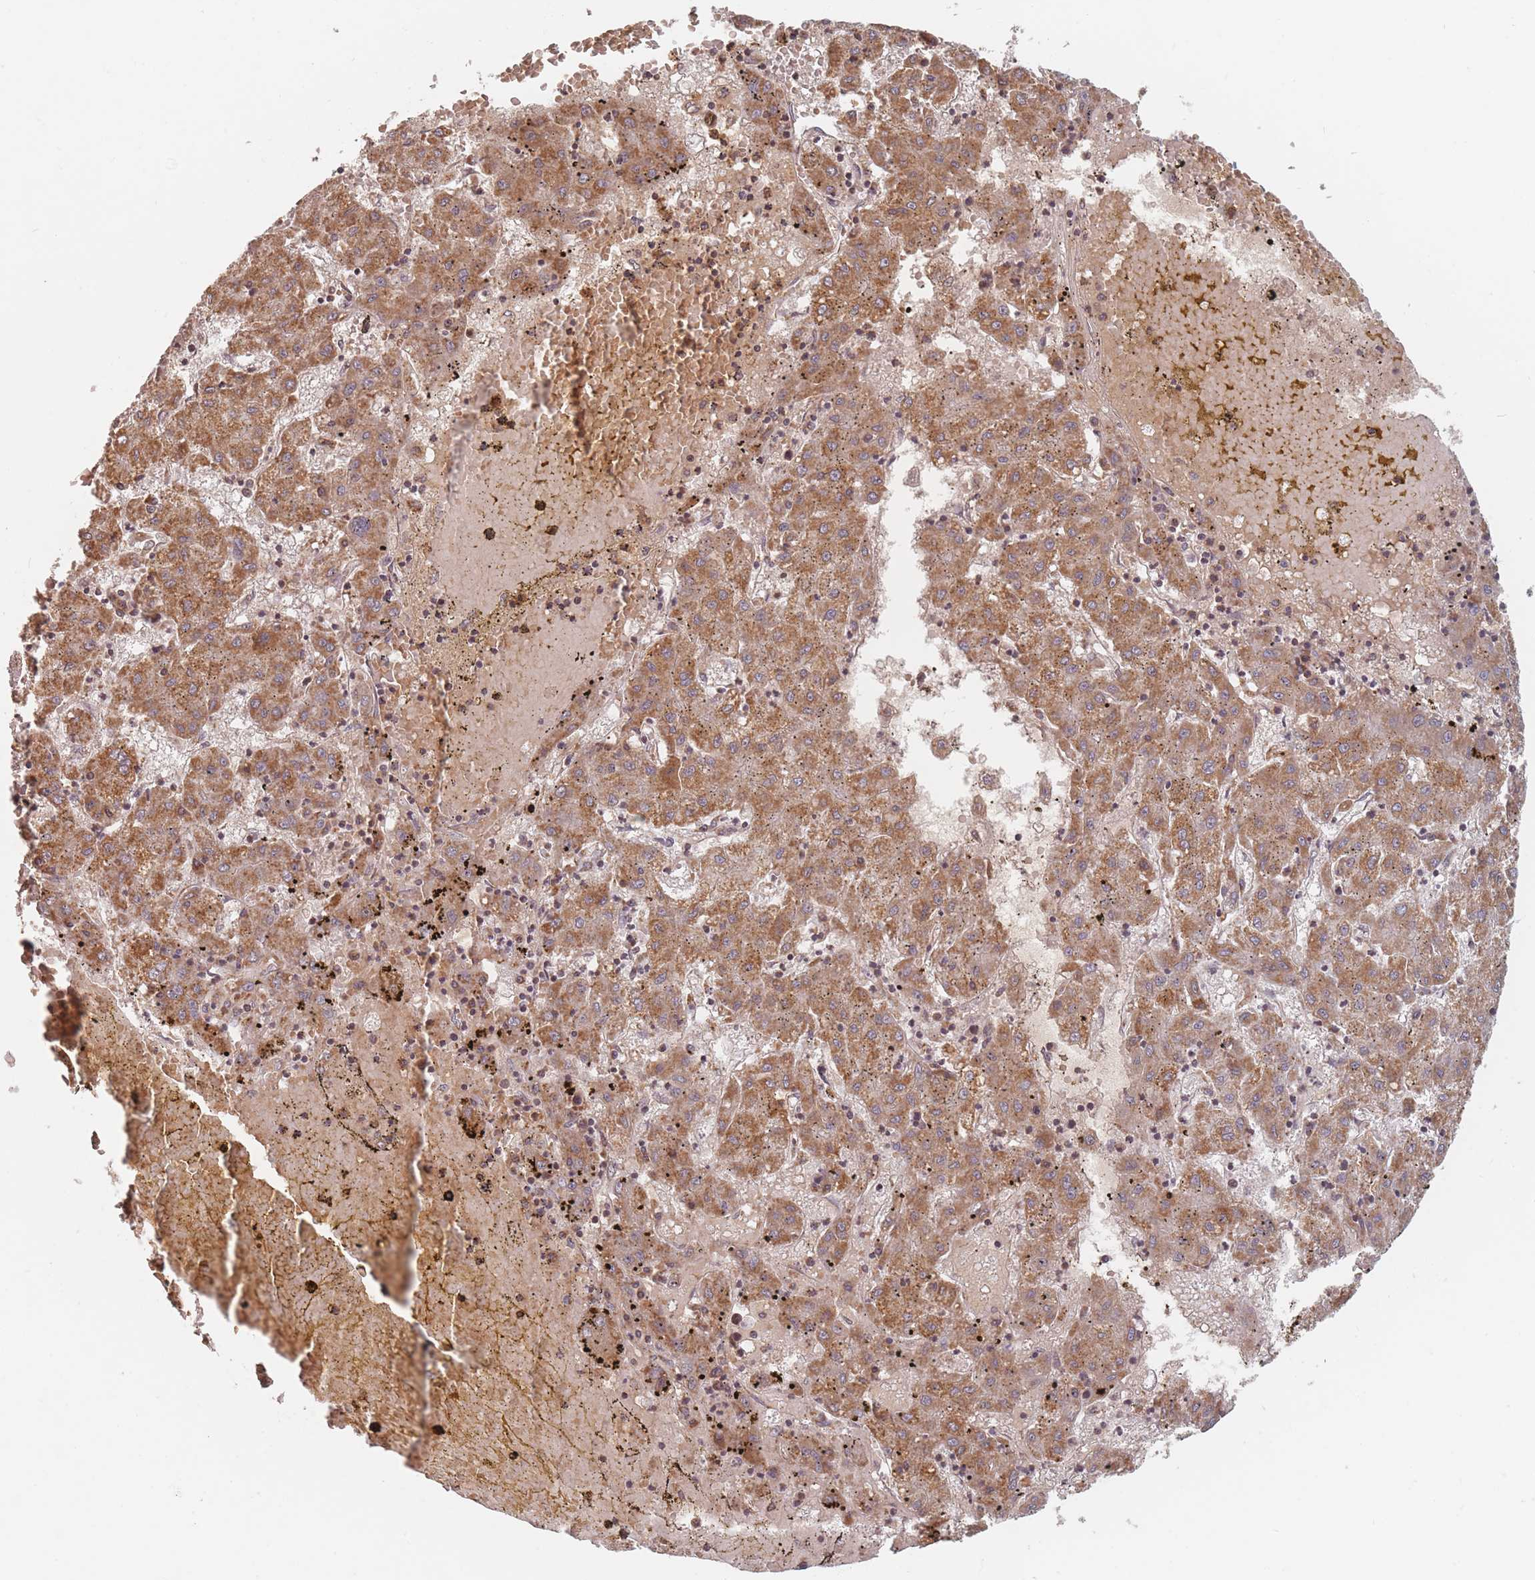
{"staining": {"intensity": "moderate", "quantity": ">75%", "location": "cytoplasmic/membranous"}, "tissue": "liver cancer", "cell_type": "Tumor cells", "image_type": "cancer", "snomed": [{"axis": "morphology", "description": "Carcinoma, Hepatocellular, NOS"}, {"axis": "topography", "description": "Liver"}], "caption": "Immunohistochemistry image of liver hepatocellular carcinoma stained for a protein (brown), which shows medium levels of moderate cytoplasmic/membranous expression in about >75% of tumor cells.", "gene": "OR2M4", "patient": {"sex": "male", "age": 72}}